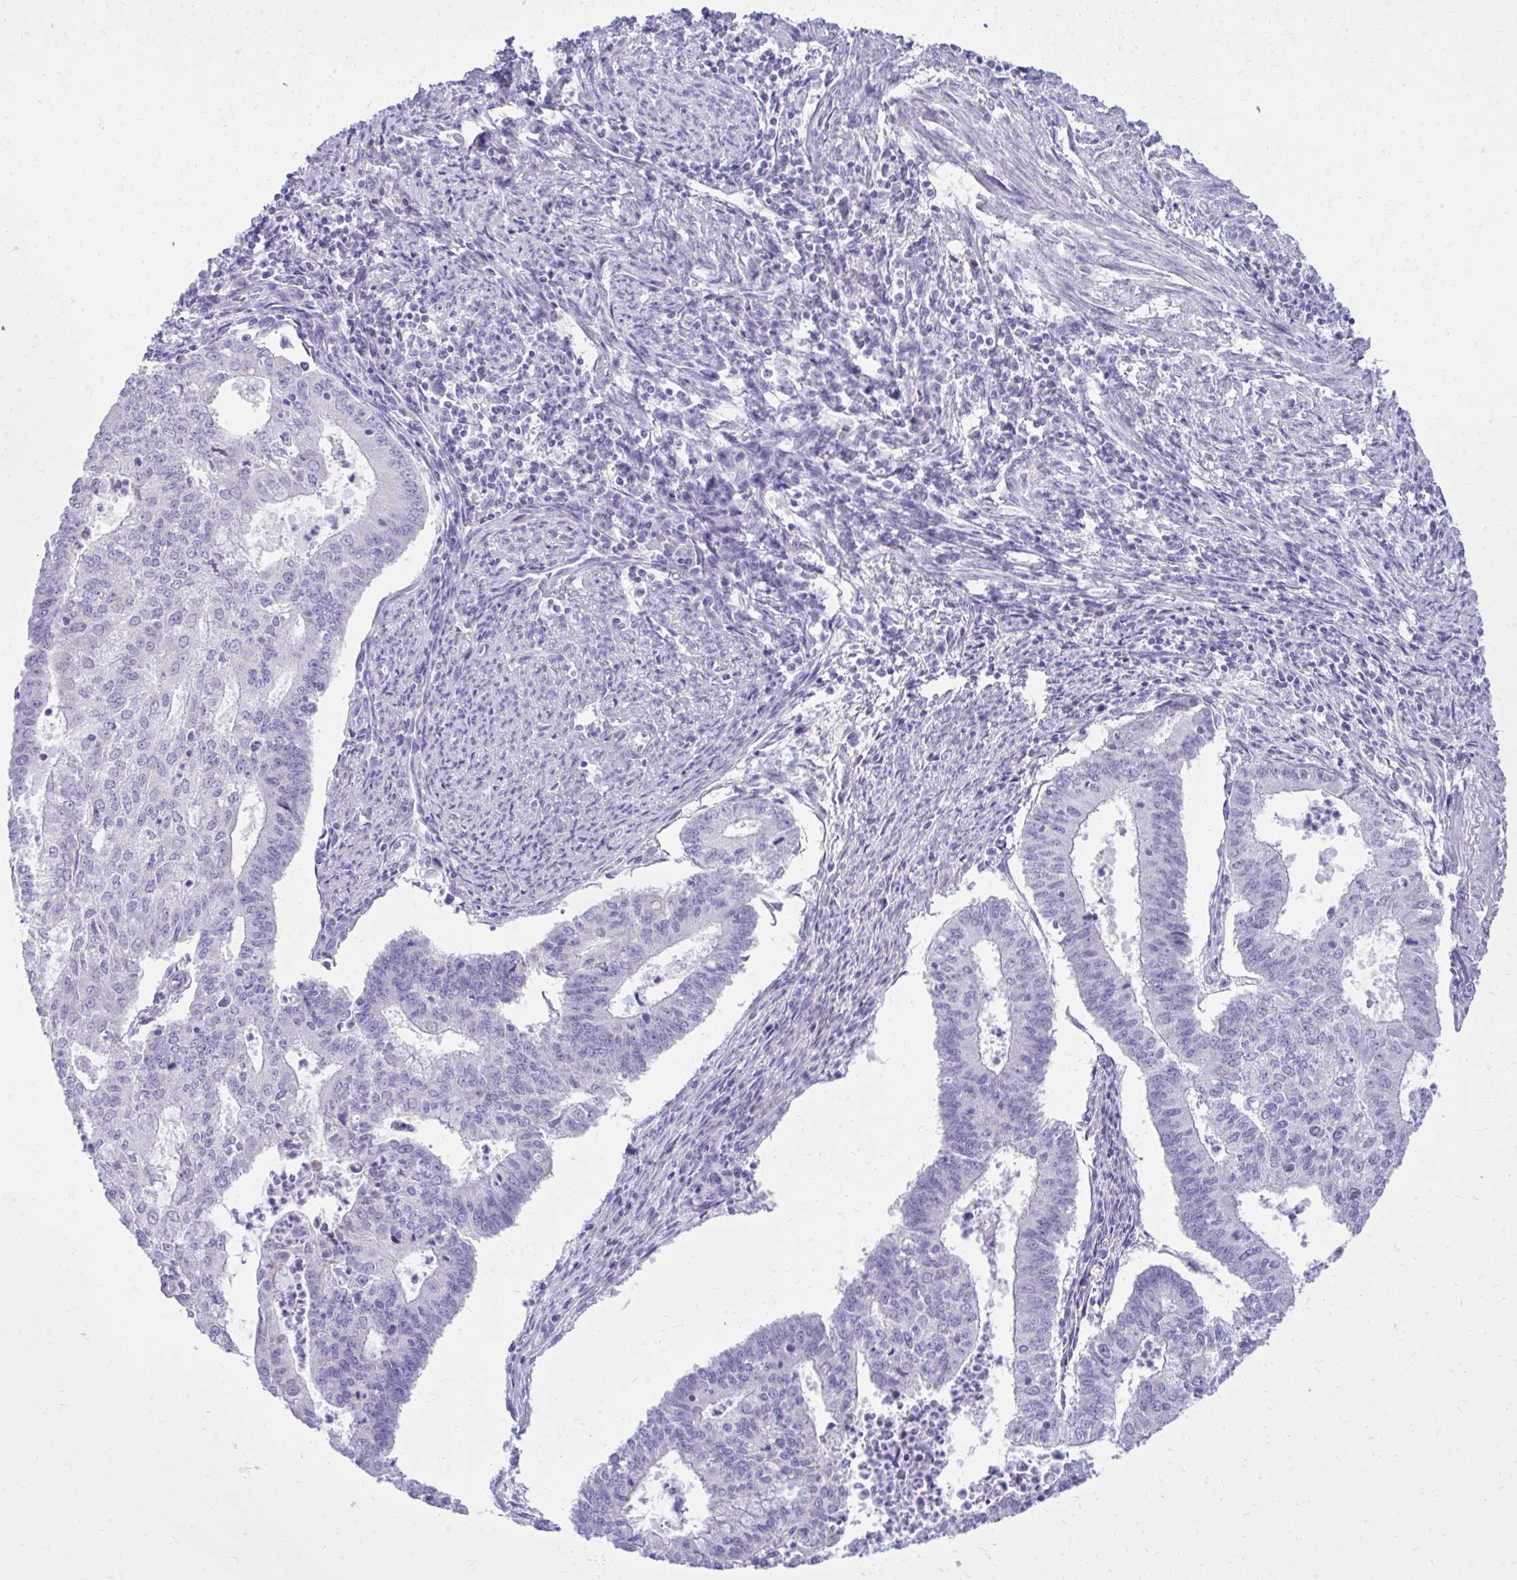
{"staining": {"intensity": "negative", "quantity": "none", "location": "none"}, "tissue": "endometrial cancer", "cell_type": "Tumor cells", "image_type": "cancer", "snomed": [{"axis": "morphology", "description": "Adenocarcinoma, NOS"}, {"axis": "topography", "description": "Endometrium"}], "caption": "Photomicrograph shows no protein staining in tumor cells of endometrial adenocarcinoma tissue. (Immunohistochemistry (ihc), brightfield microscopy, high magnification).", "gene": "RALYL", "patient": {"sex": "female", "age": 61}}